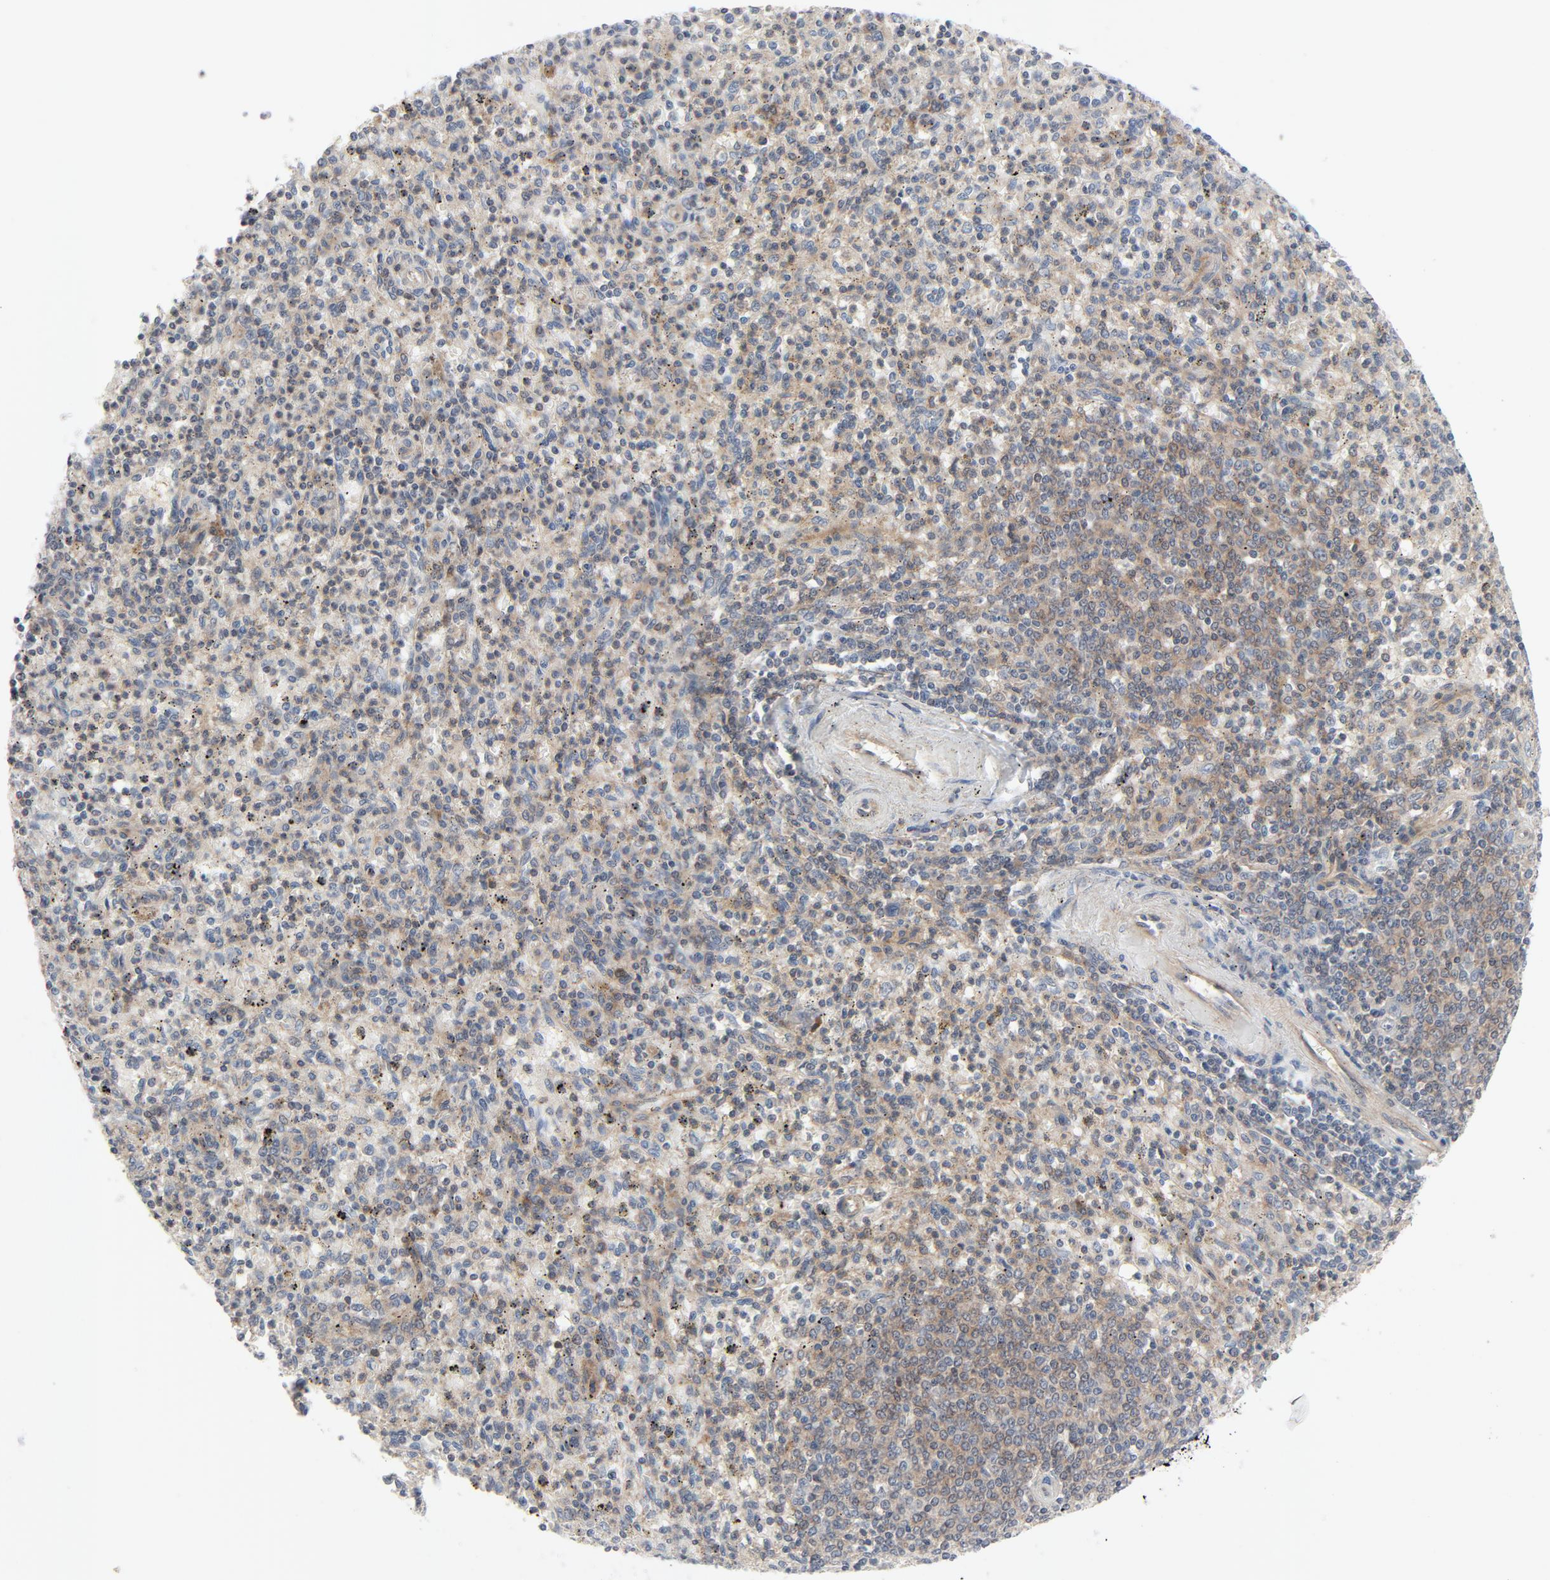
{"staining": {"intensity": "weak", "quantity": ">75%", "location": "cytoplasmic/membranous"}, "tissue": "spleen", "cell_type": "Cells in red pulp", "image_type": "normal", "snomed": [{"axis": "morphology", "description": "Normal tissue, NOS"}, {"axis": "topography", "description": "Spleen"}], "caption": "DAB immunohistochemical staining of normal spleen exhibits weak cytoplasmic/membranous protein staining in approximately >75% of cells in red pulp. (IHC, brightfield microscopy, high magnification).", "gene": "TSG101", "patient": {"sex": "male", "age": 72}}